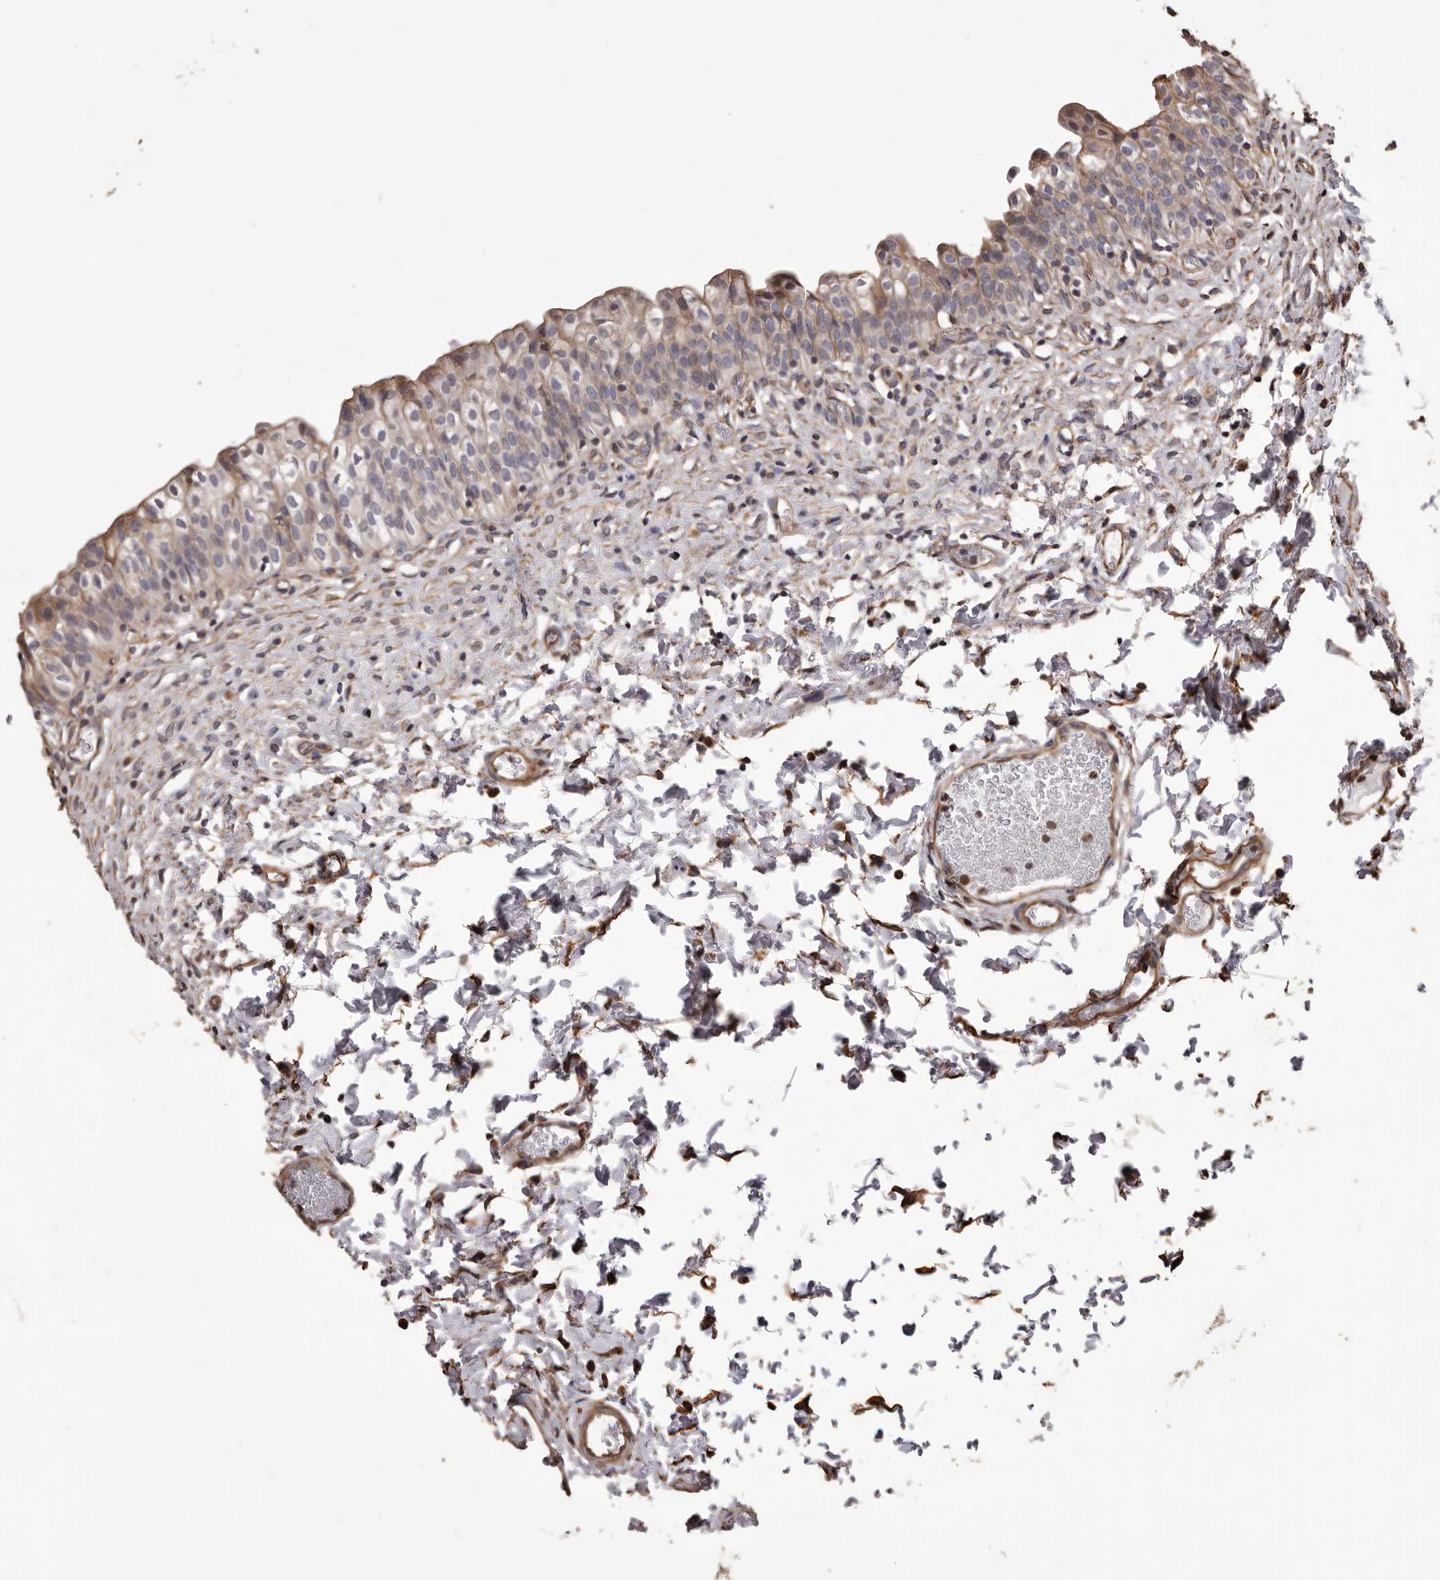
{"staining": {"intensity": "moderate", "quantity": "<25%", "location": "cytoplasmic/membranous"}, "tissue": "urinary bladder", "cell_type": "Urothelial cells", "image_type": "normal", "snomed": [{"axis": "morphology", "description": "Normal tissue, NOS"}, {"axis": "topography", "description": "Urinary bladder"}], "caption": "Urothelial cells reveal low levels of moderate cytoplasmic/membranous staining in approximately <25% of cells in unremarkable human urinary bladder. The staining was performed using DAB to visualize the protein expression in brown, while the nuclei were stained in blue with hematoxylin (Magnification: 20x).", "gene": "CEP104", "patient": {"sex": "male", "age": 55}}